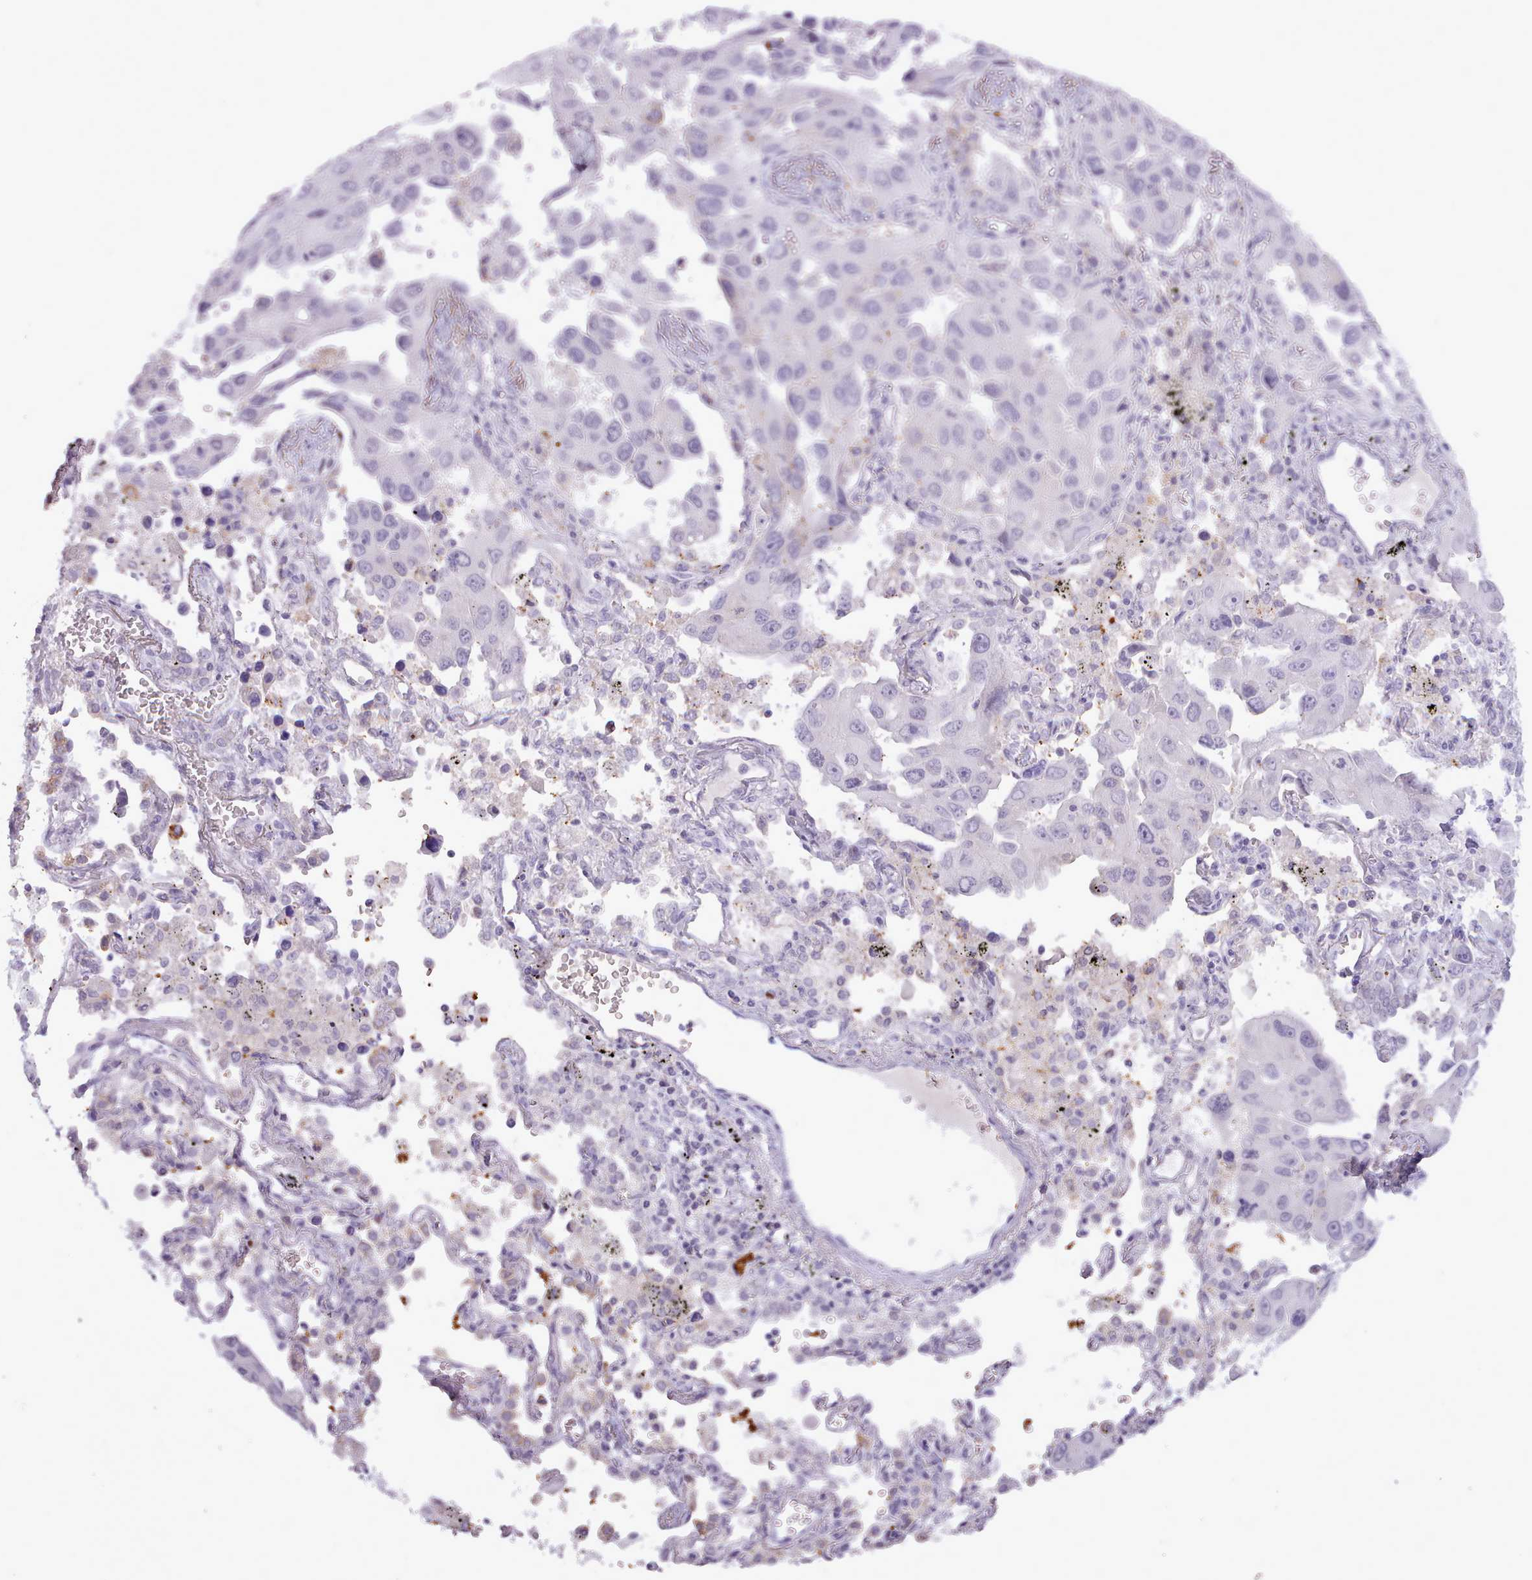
{"staining": {"intensity": "negative", "quantity": "none", "location": "none"}, "tissue": "lung cancer", "cell_type": "Tumor cells", "image_type": "cancer", "snomed": [{"axis": "morphology", "description": "Adenocarcinoma, NOS"}, {"axis": "topography", "description": "Lung"}], "caption": "Immunohistochemistry (IHC) micrograph of human lung cancer stained for a protein (brown), which shows no expression in tumor cells. (DAB immunohistochemistry (IHC) with hematoxylin counter stain).", "gene": "BDKRB2", "patient": {"sex": "male", "age": 66}}